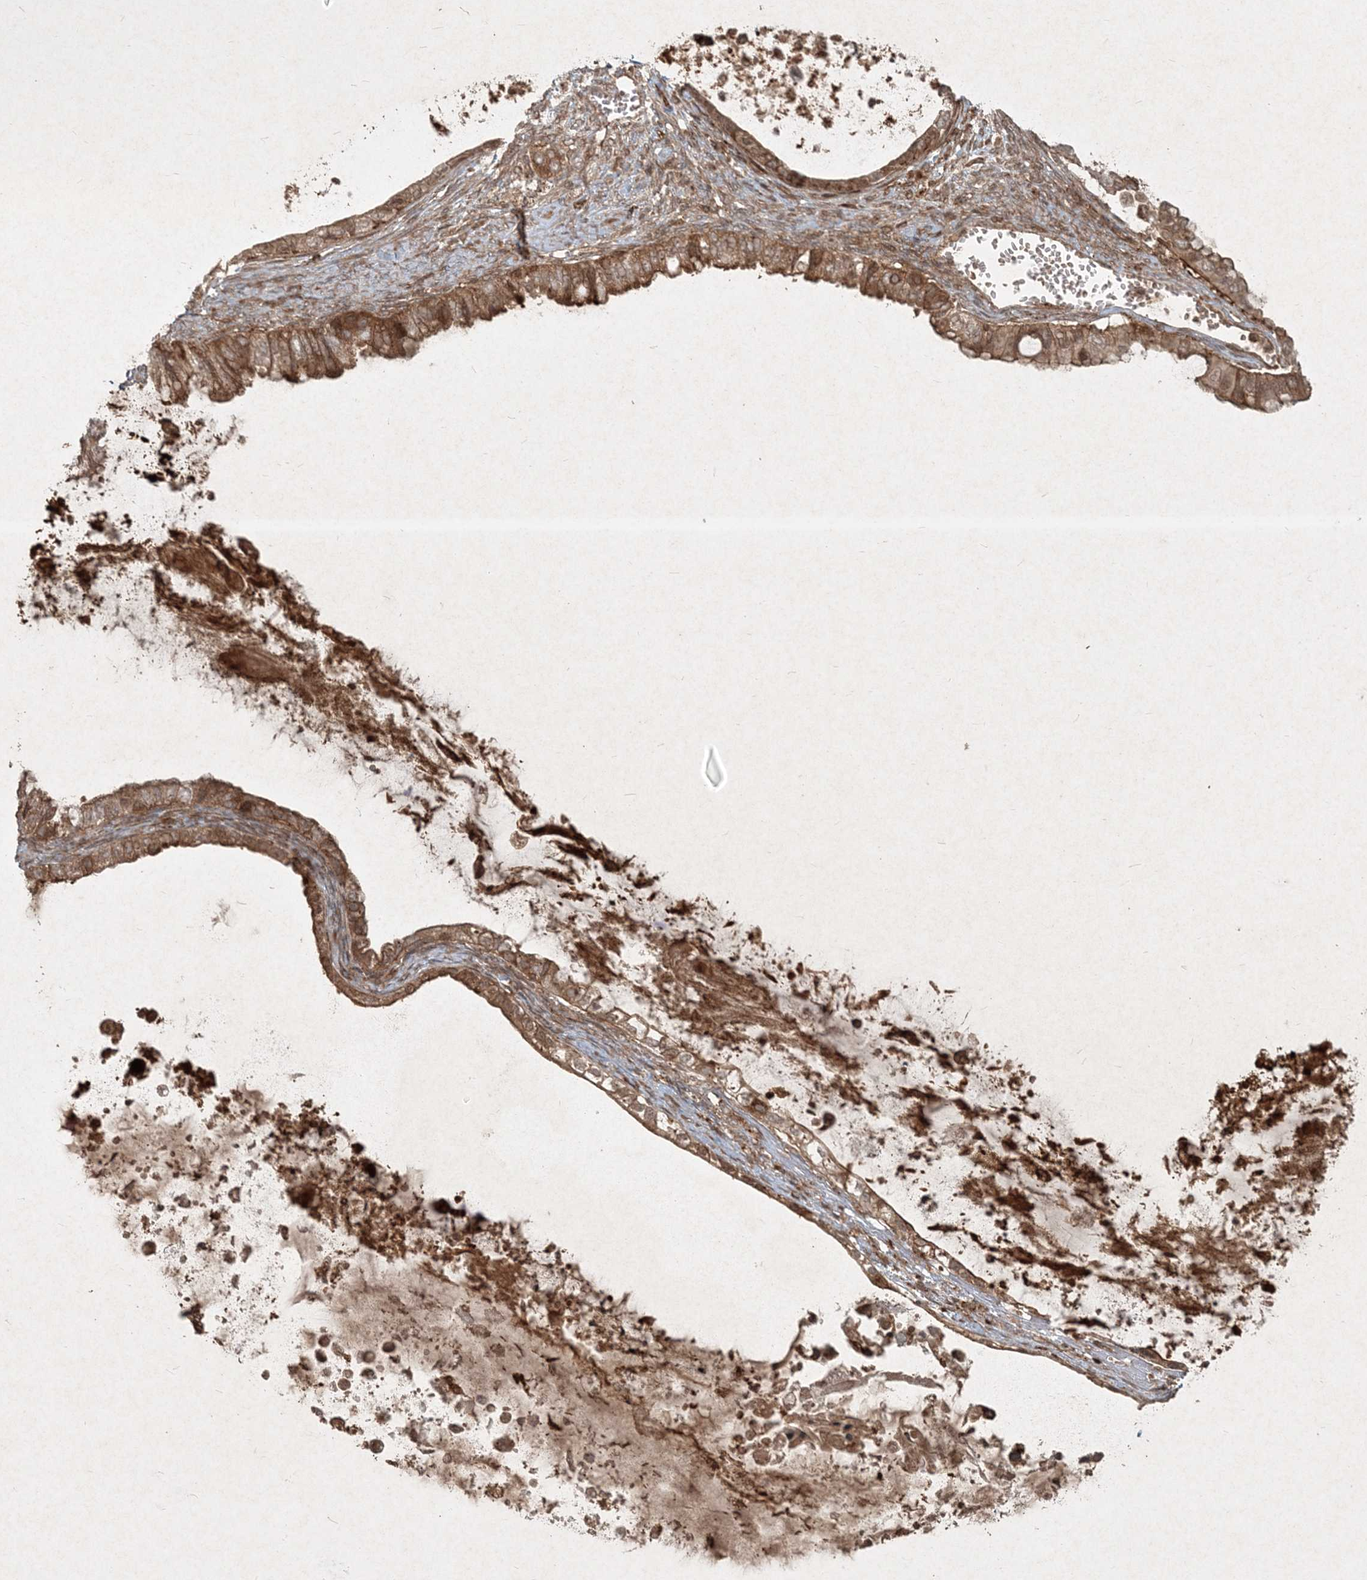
{"staining": {"intensity": "moderate", "quantity": ">75%", "location": "cytoplasmic/membranous"}, "tissue": "ovarian cancer", "cell_type": "Tumor cells", "image_type": "cancer", "snomed": [{"axis": "morphology", "description": "Cystadenocarcinoma, mucinous, NOS"}, {"axis": "topography", "description": "Ovary"}], "caption": "A medium amount of moderate cytoplasmic/membranous expression is present in approximately >75% of tumor cells in ovarian cancer (mucinous cystadenocarcinoma) tissue. (DAB IHC, brown staining for protein, blue staining for nuclei).", "gene": "NARS1", "patient": {"sex": "female", "age": 80}}